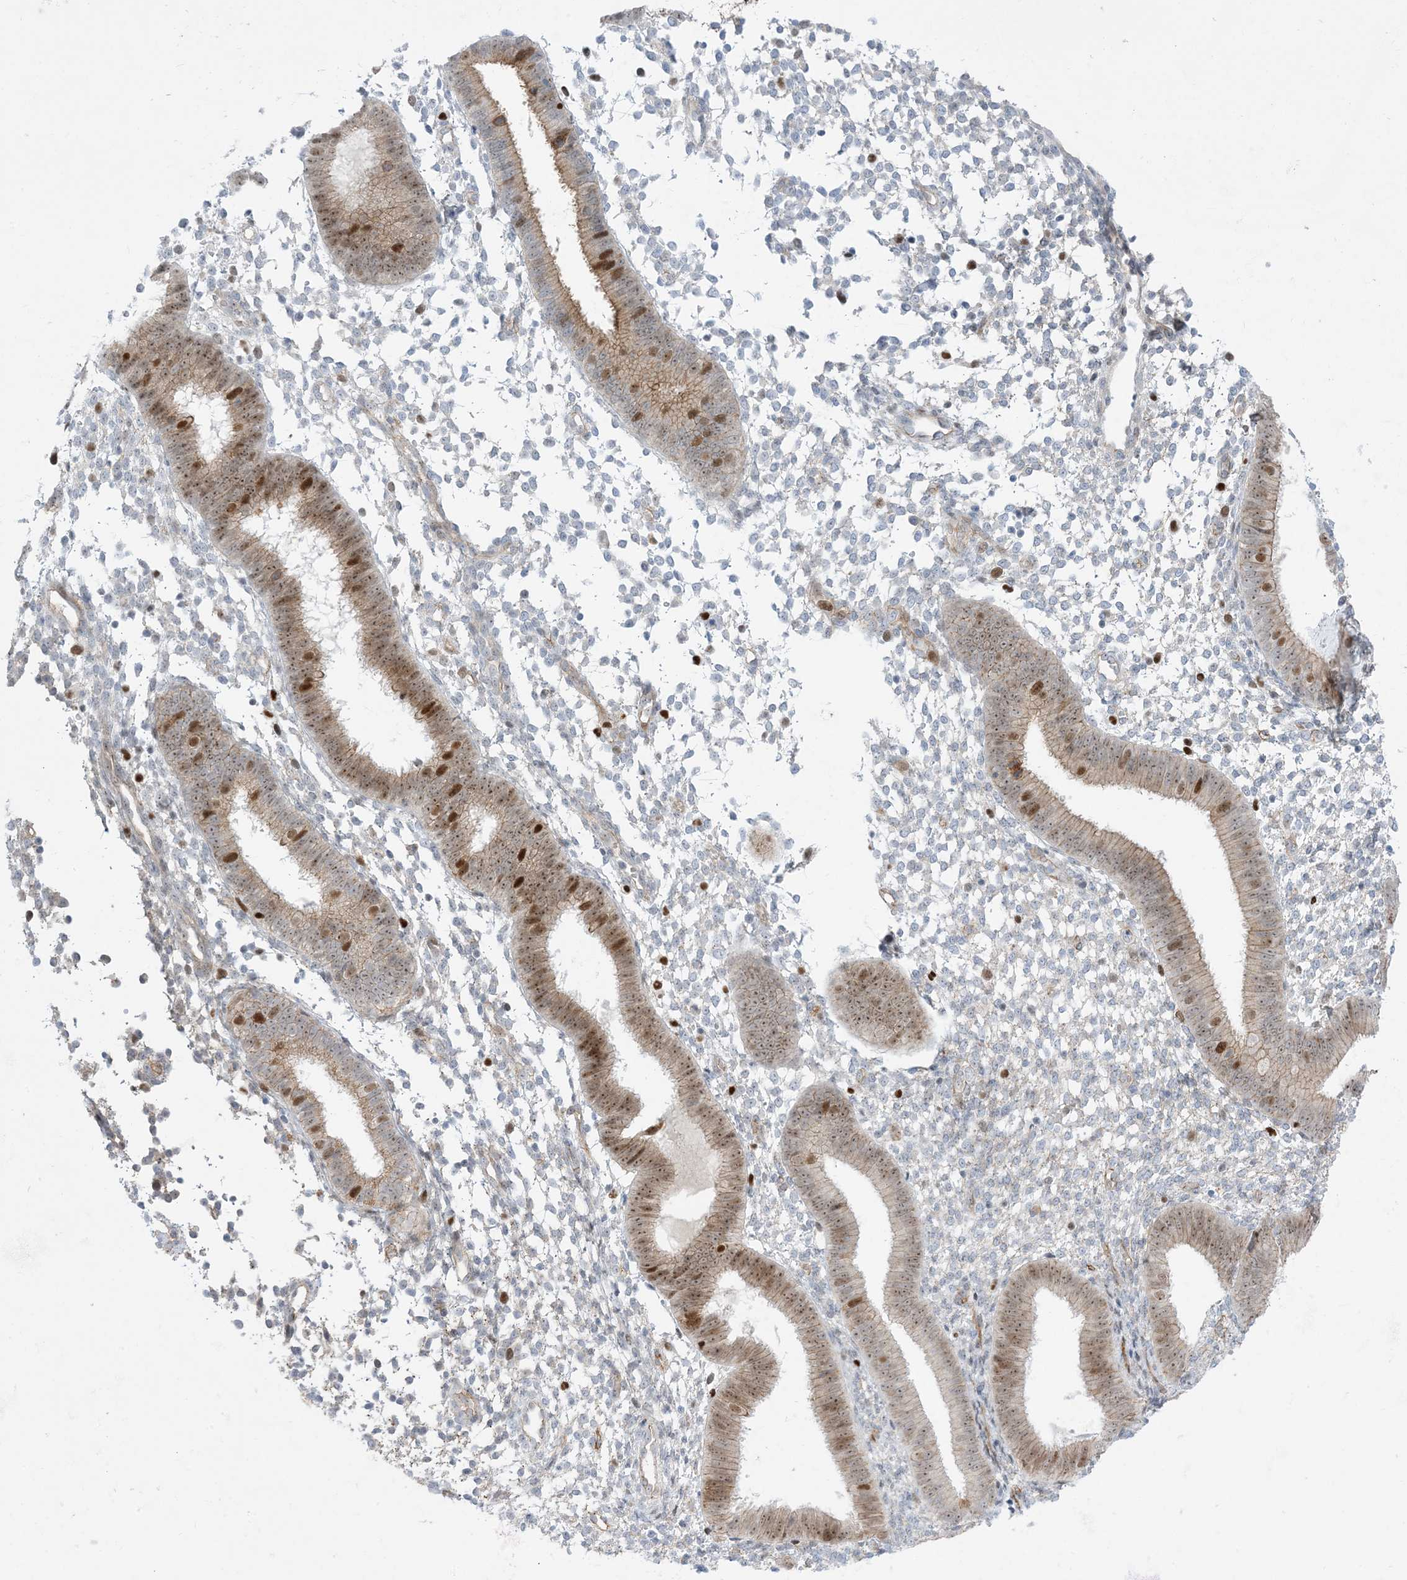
{"staining": {"intensity": "moderate", "quantity": "<25%", "location": "nuclear"}, "tissue": "endometrium", "cell_type": "Cells in endometrial stroma", "image_type": "normal", "snomed": [{"axis": "morphology", "description": "Normal tissue, NOS"}, {"axis": "topography", "description": "Uterus"}, {"axis": "topography", "description": "Endometrium"}], "caption": "Immunohistochemical staining of normal endometrium exhibits low levels of moderate nuclear positivity in approximately <25% of cells in endometrial stroma.", "gene": "MARS2", "patient": {"sex": "female", "age": 48}}